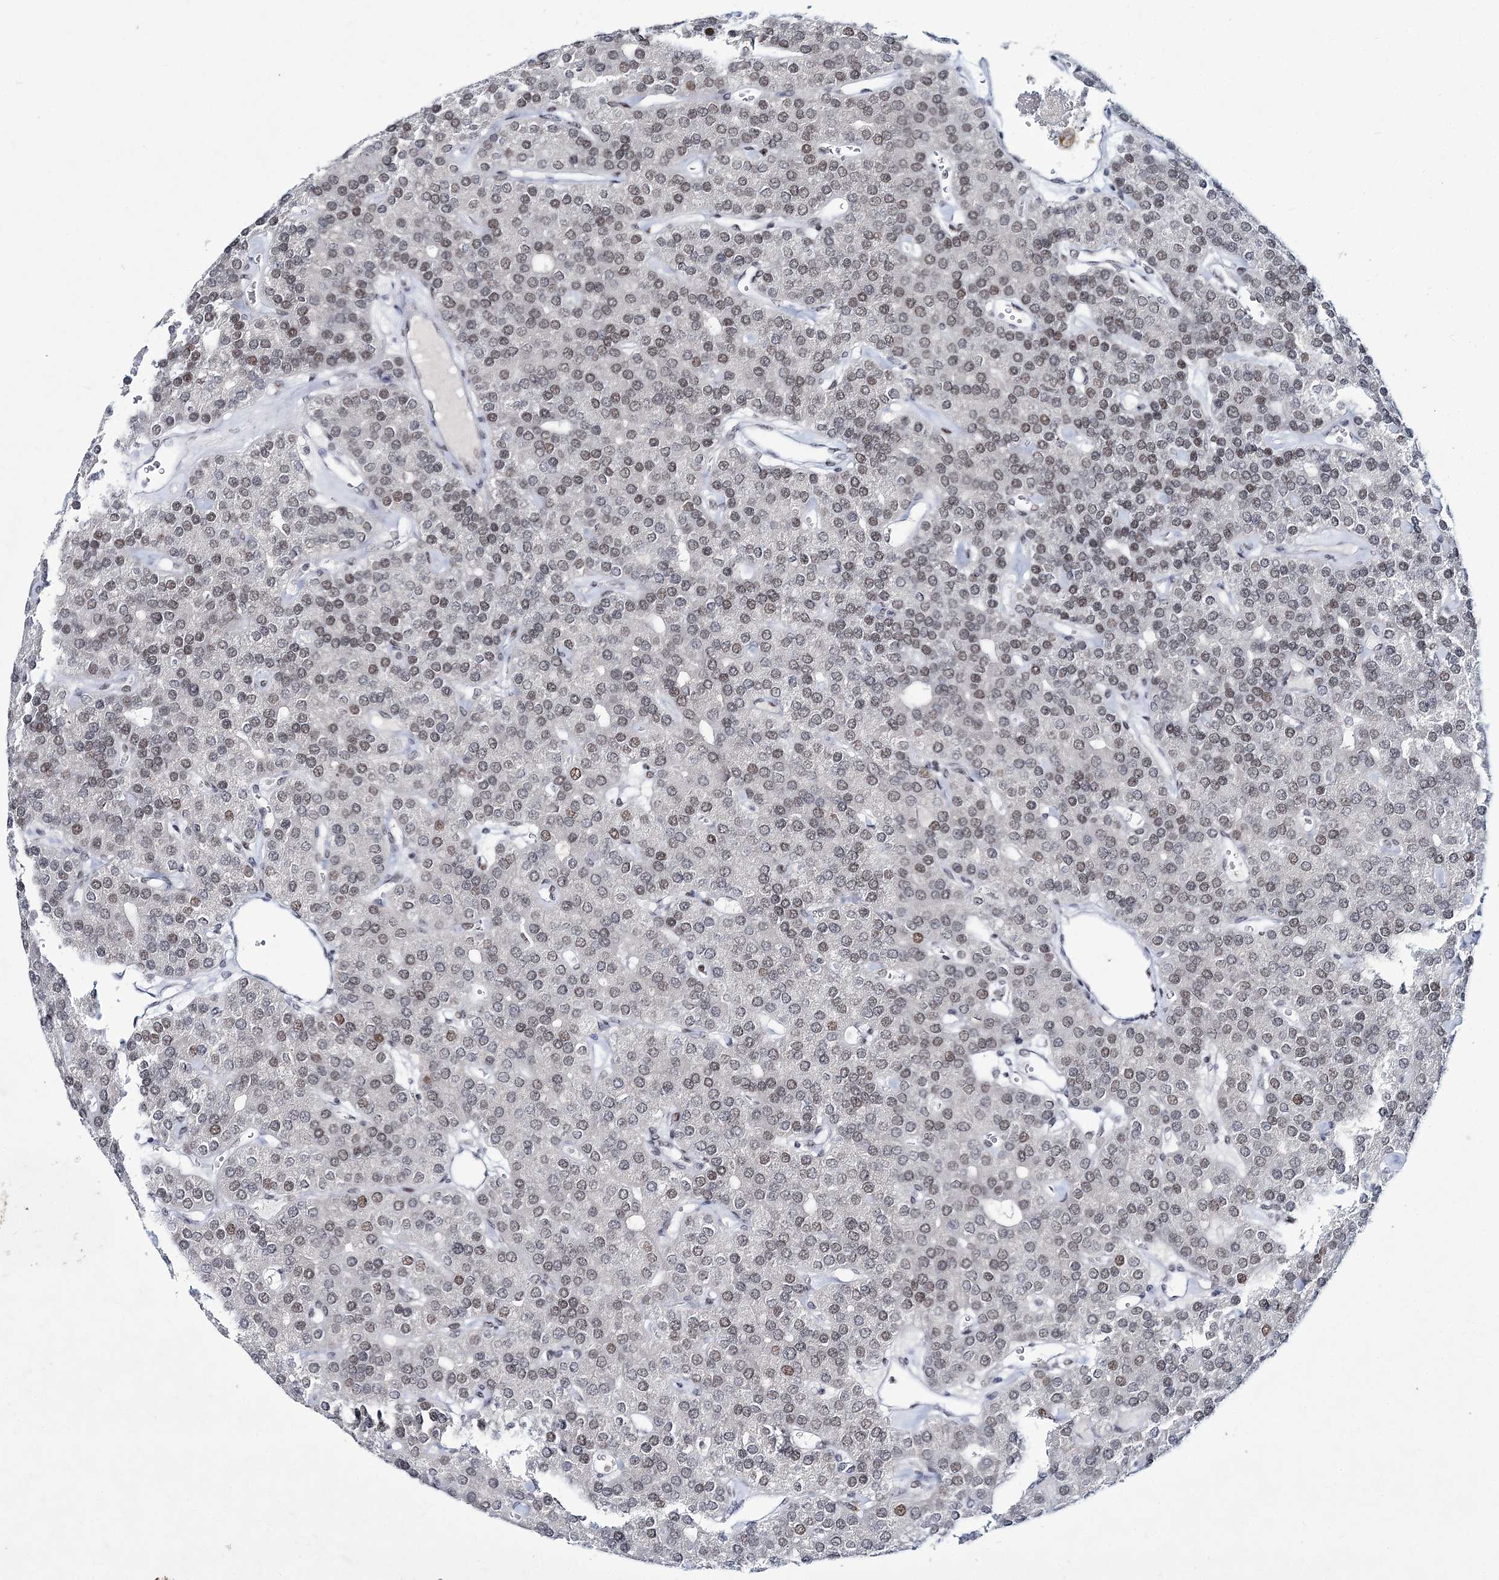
{"staining": {"intensity": "weak", "quantity": ">75%", "location": "nuclear"}, "tissue": "parathyroid gland", "cell_type": "Glandular cells", "image_type": "normal", "snomed": [{"axis": "morphology", "description": "Normal tissue, NOS"}, {"axis": "morphology", "description": "Adenoma, NOS"}, {"axis": "topography", "description": "Parathyroid gland"}], "caption": "IHC staining of normal parathyroid gland, which demonstrates low levels of weak nuclear expression in about >75% of glandular cells indicating weak nuclear protein expression. The staining was performed using DAB (brown) for protein detection and nuclei were counterstained in hematoxylin (blue).", "gene": "LRRFIP2", "patient": {"sex": "female", "age": 86}}